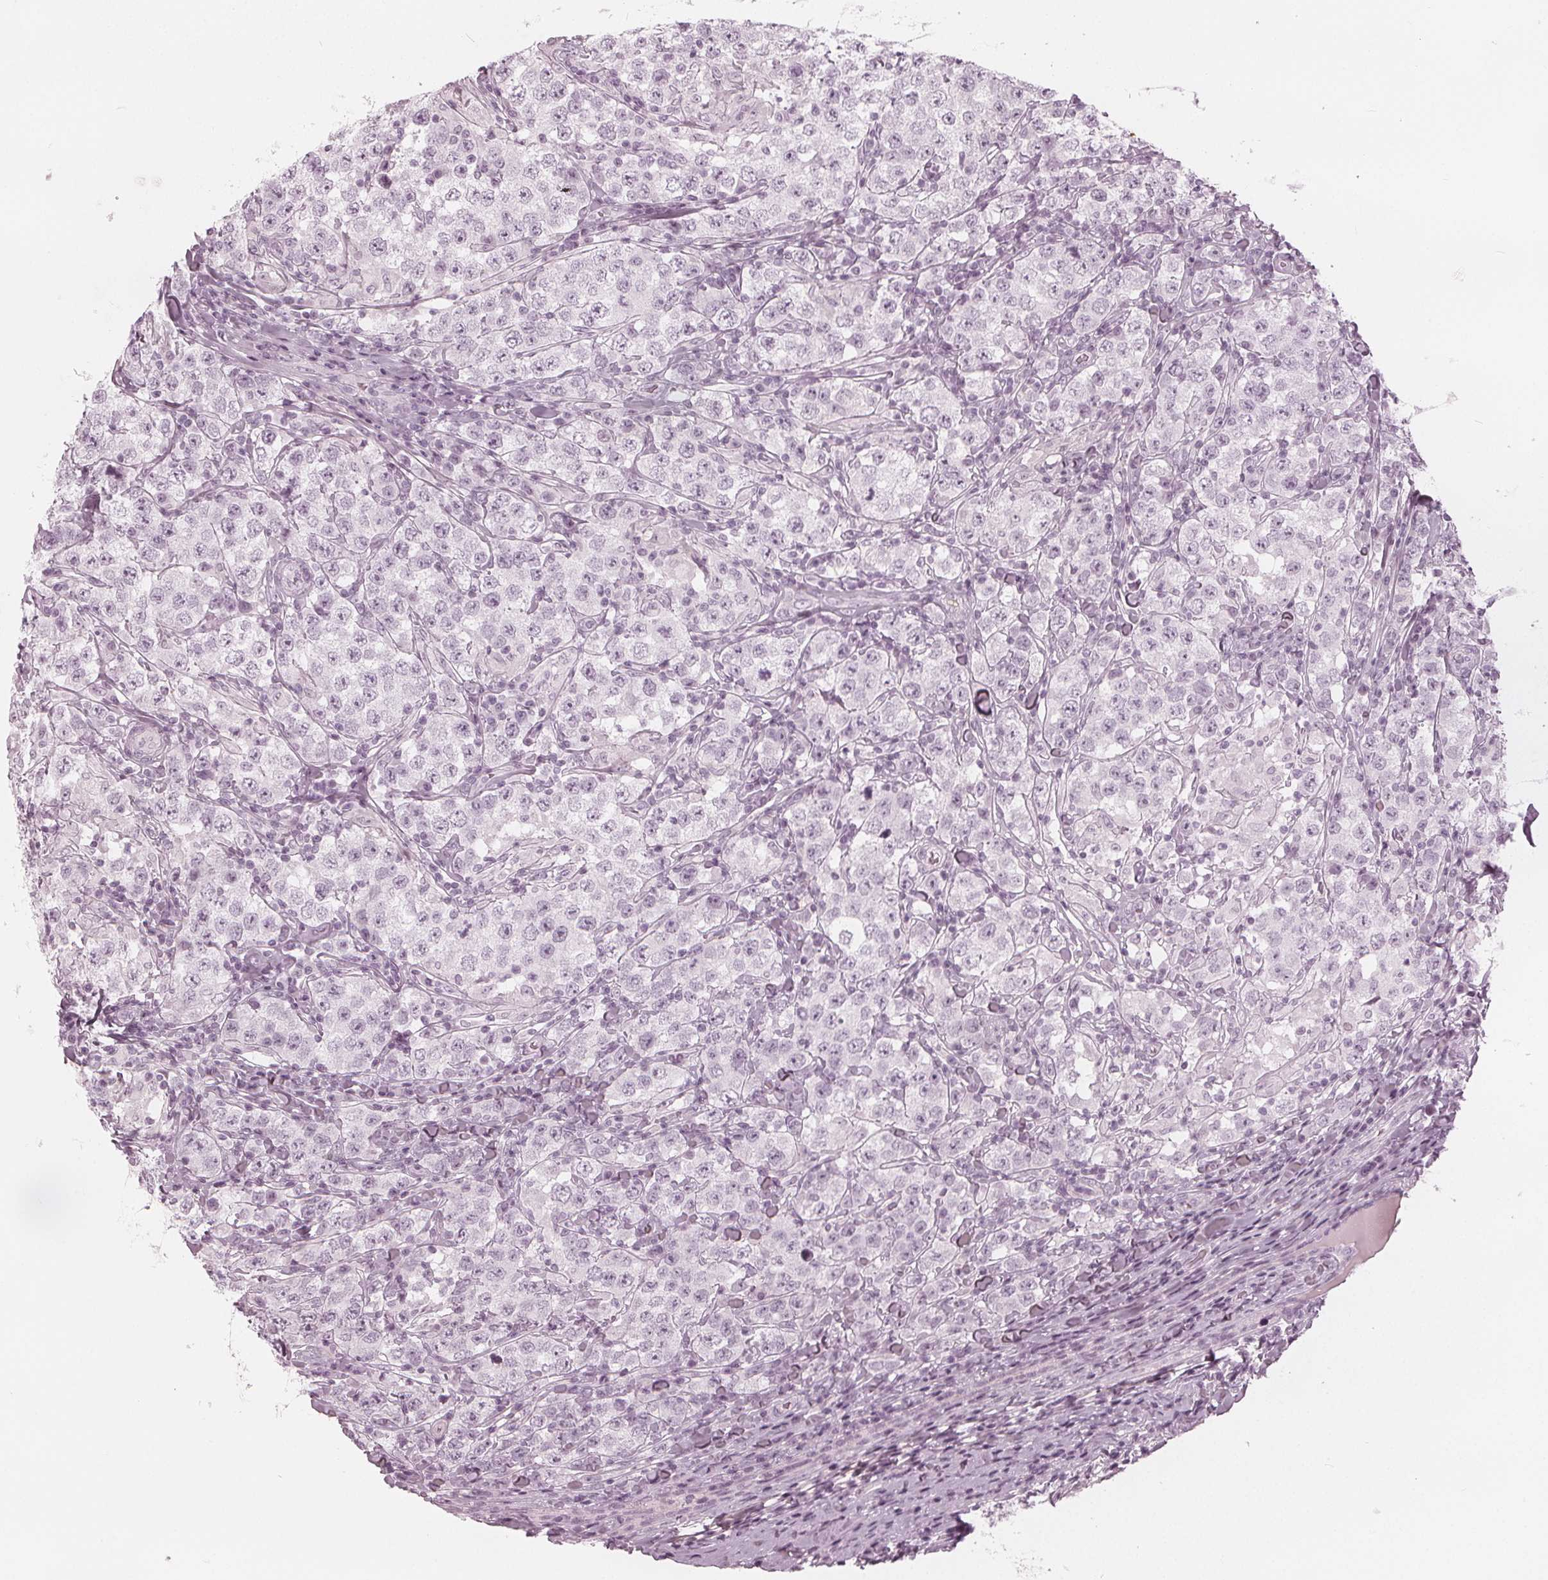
{"staining": {"intensity": "negative", "quantity": "none", "location": "none"}, "tissue": "testis cancer", "cell_type": "Tumor cells", "image_type": "cancer", "snomed": [{"axis": "morphology", "description": "Seminoma, NOS"}, {"axis": "morphology", "description": "Carcinoma, Embryonal, NOS"}, {"axis": "topography", "description": "Testis"}], "caption": "Tumor cells are negative for protein expression in human seminoma (testis).", "gene": "PAEP", "patient": {"sex": "male", "age": 41}}